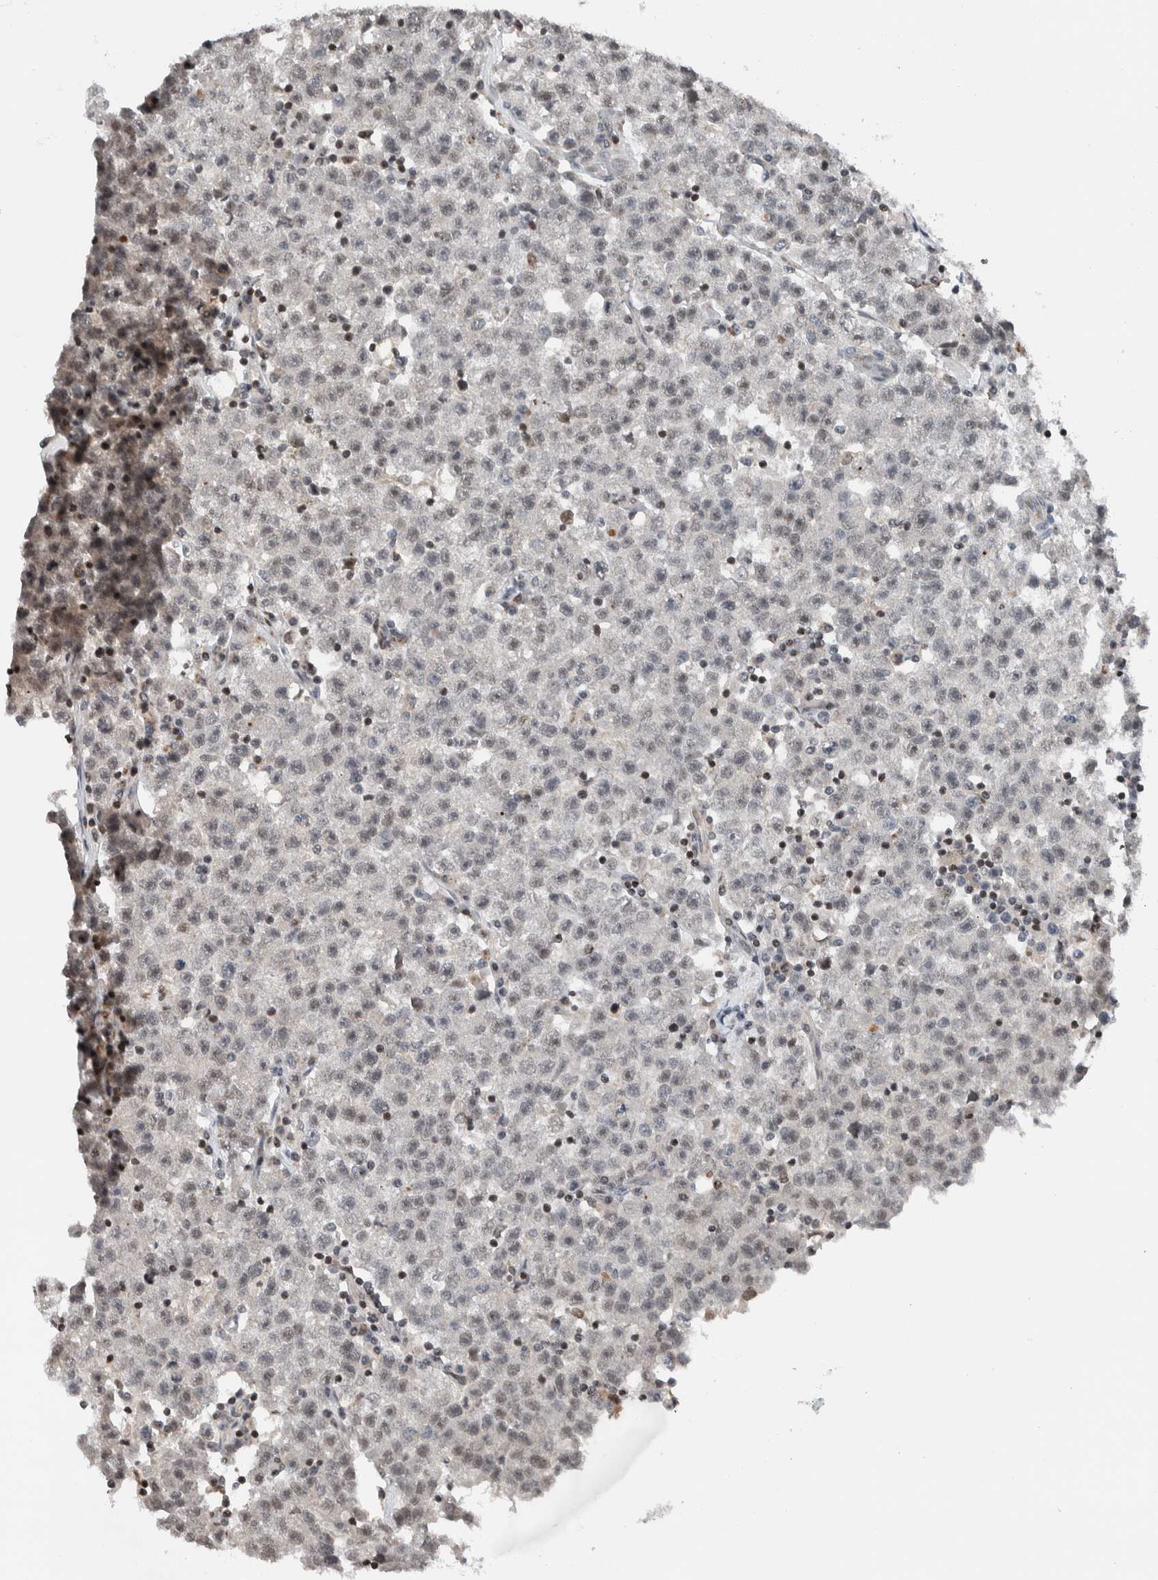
{"staining": {"intensity": "weak", "quantity": "25%-75%", "location": "nuclear"}, "tissue": "testis cancer", "cell_type": "Tumor cells", "image_type": "cancer", "snomed": [{"axis": "morphology", "description": "Seminoma, NOS"}, {"axis": "topography", "description": "Testis"}], "caption": "Weak nuclear protein positivity is identified in approximately 25%-75% of tumor cells in testis seminoma.", "gene": "NPLOC4", "patient": {"sex": "male", "age": 22}}